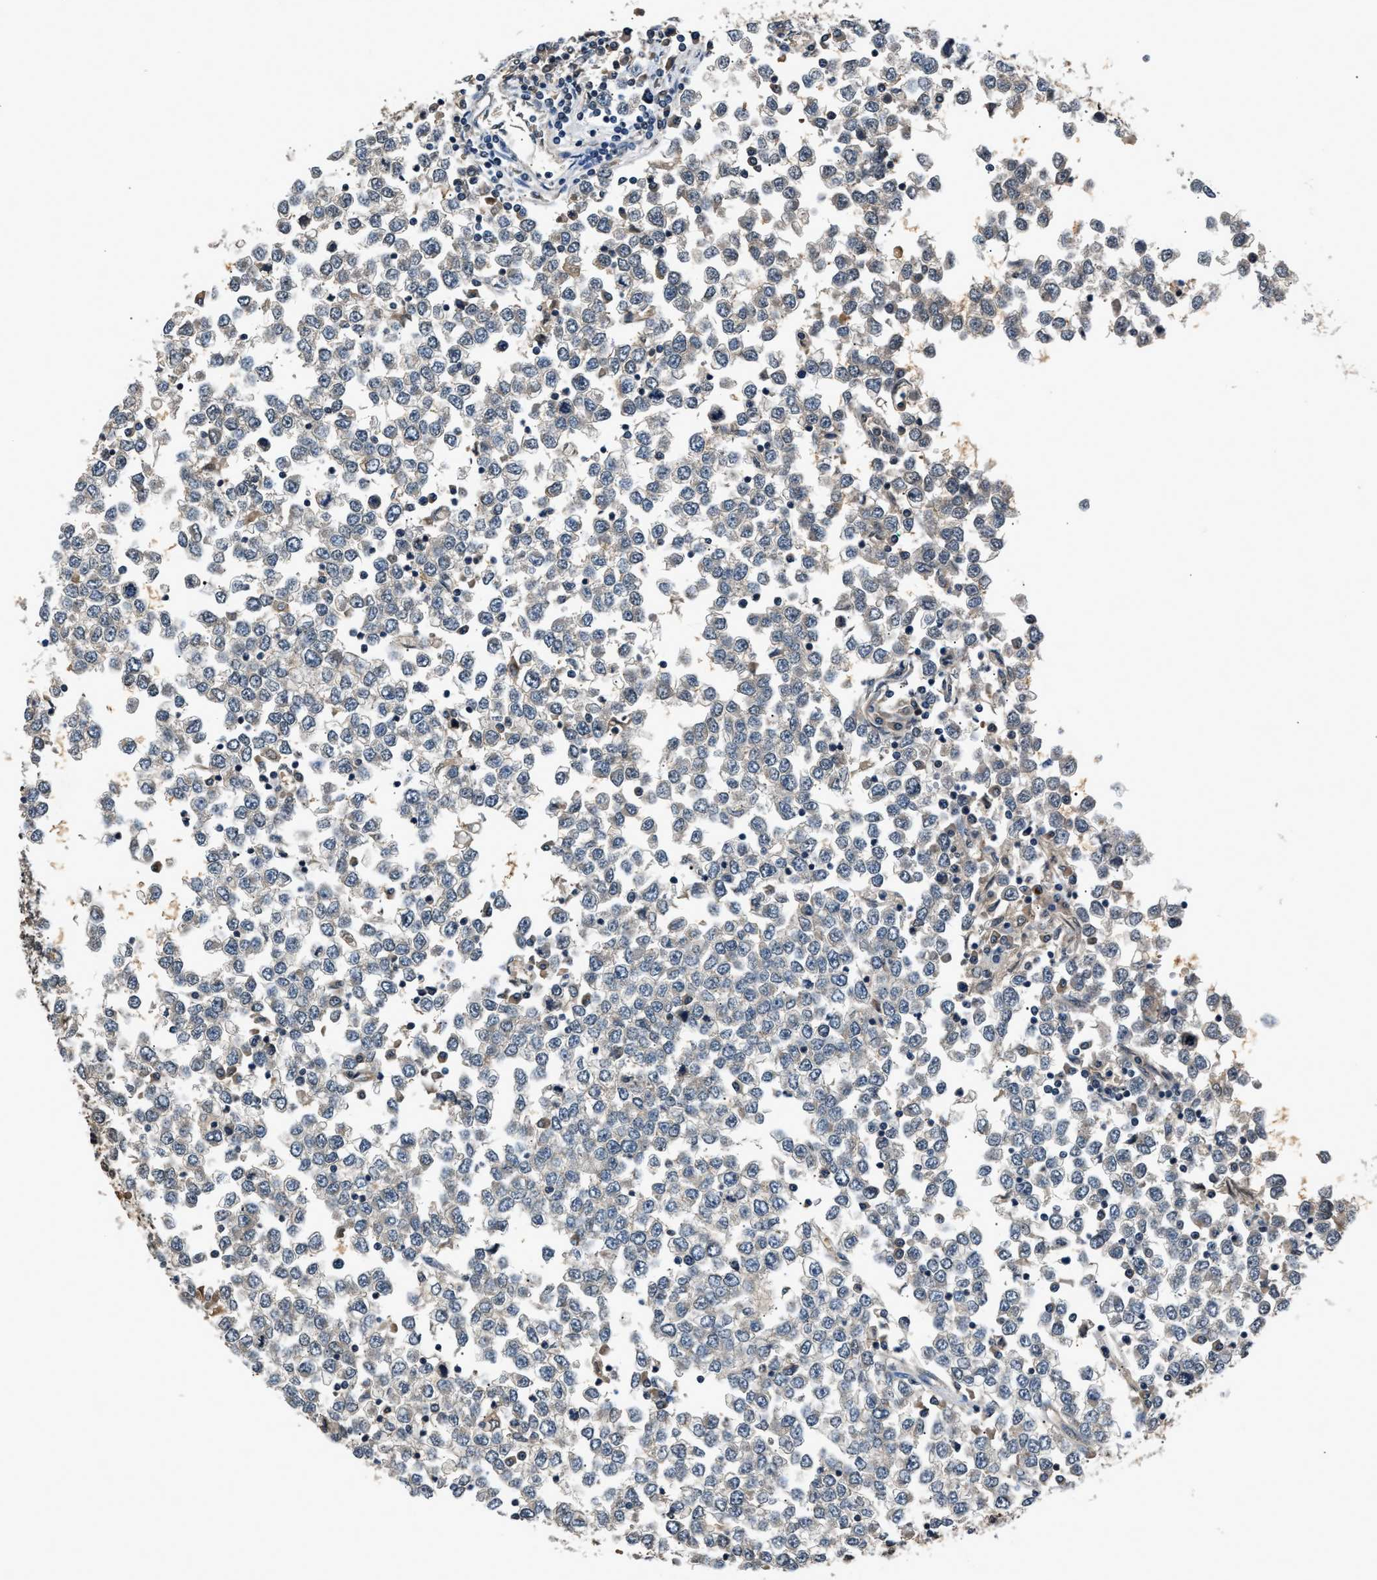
{"staining": {"intensity": "weak", "quantity": "<25%", "location": "cytoplasmic/membranous"}, "tissue": "testis cancer", "cell_type": "Tumor cells", "image_type": "cancer", "snomed": [{"axis": "morphology", "description": "Seminoma, NOS"}, {"axis": "topography", "description": "Testis"}], "caption": "Immunohistochemistry micrograph of neoplastic tissue: human seminoma (testis) stained with DAB reveals no significant protein staining in tumor cells.", "gene": "TP53I3", "patient": {"sex": "male", "age": 65}}